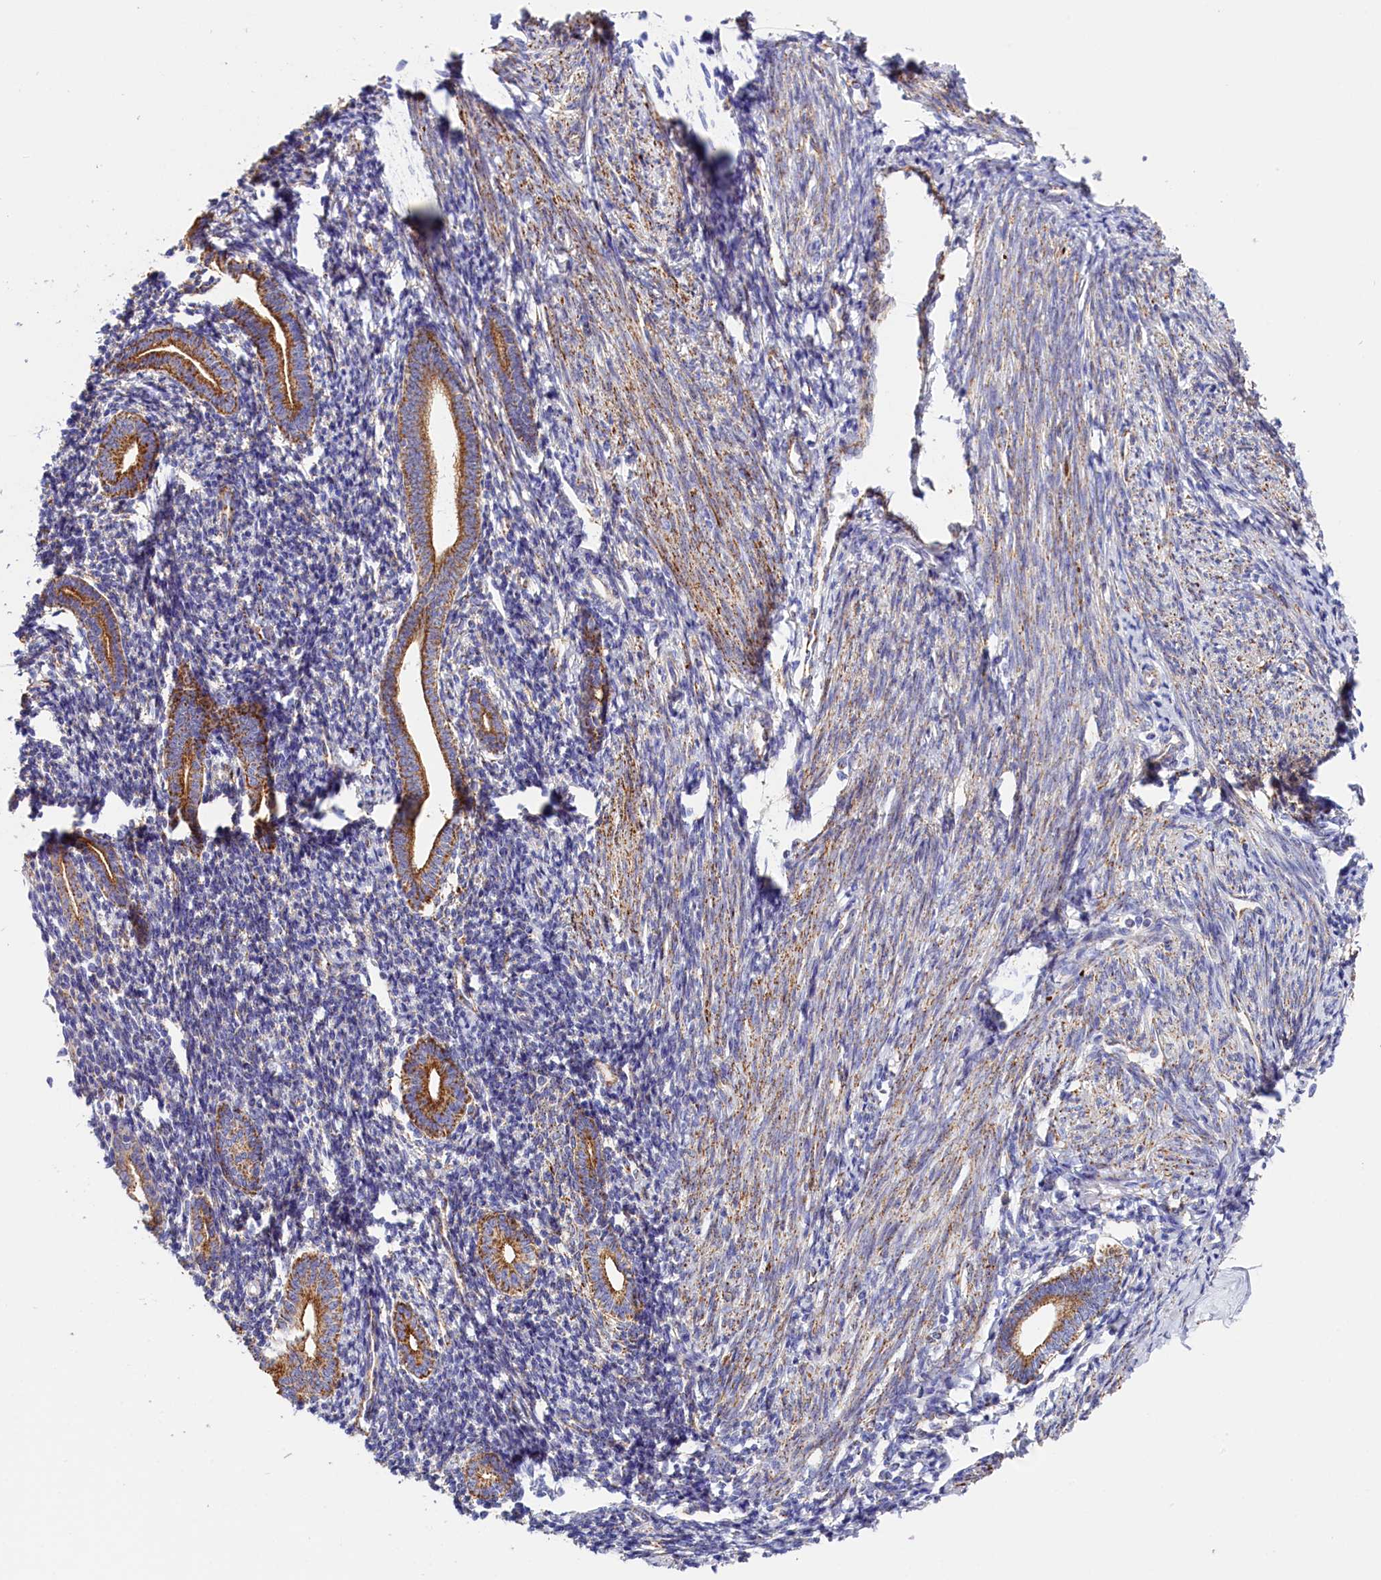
{"staining": {"intensity": "negative", "quantity": "none", "location": "none"}, "tissue": "endometrium", "cell_type": "Cells in endometrial stroma", "image_type": "normal", "snomed": [{"axis": "morphology", "description": "Normal tissue, NOS"}, {"axis": "topography", "description": "Endometrium"}], "caption": "Immunohistochemistry of normal human endometrium shows no staining in cells in endometrial stroma. (DAB (3,3'-diaminobenzidine) IHC with hematoxylin counter stain).", "gene": "AKTIP", "patient": {"sex": "female", "age": 56}}